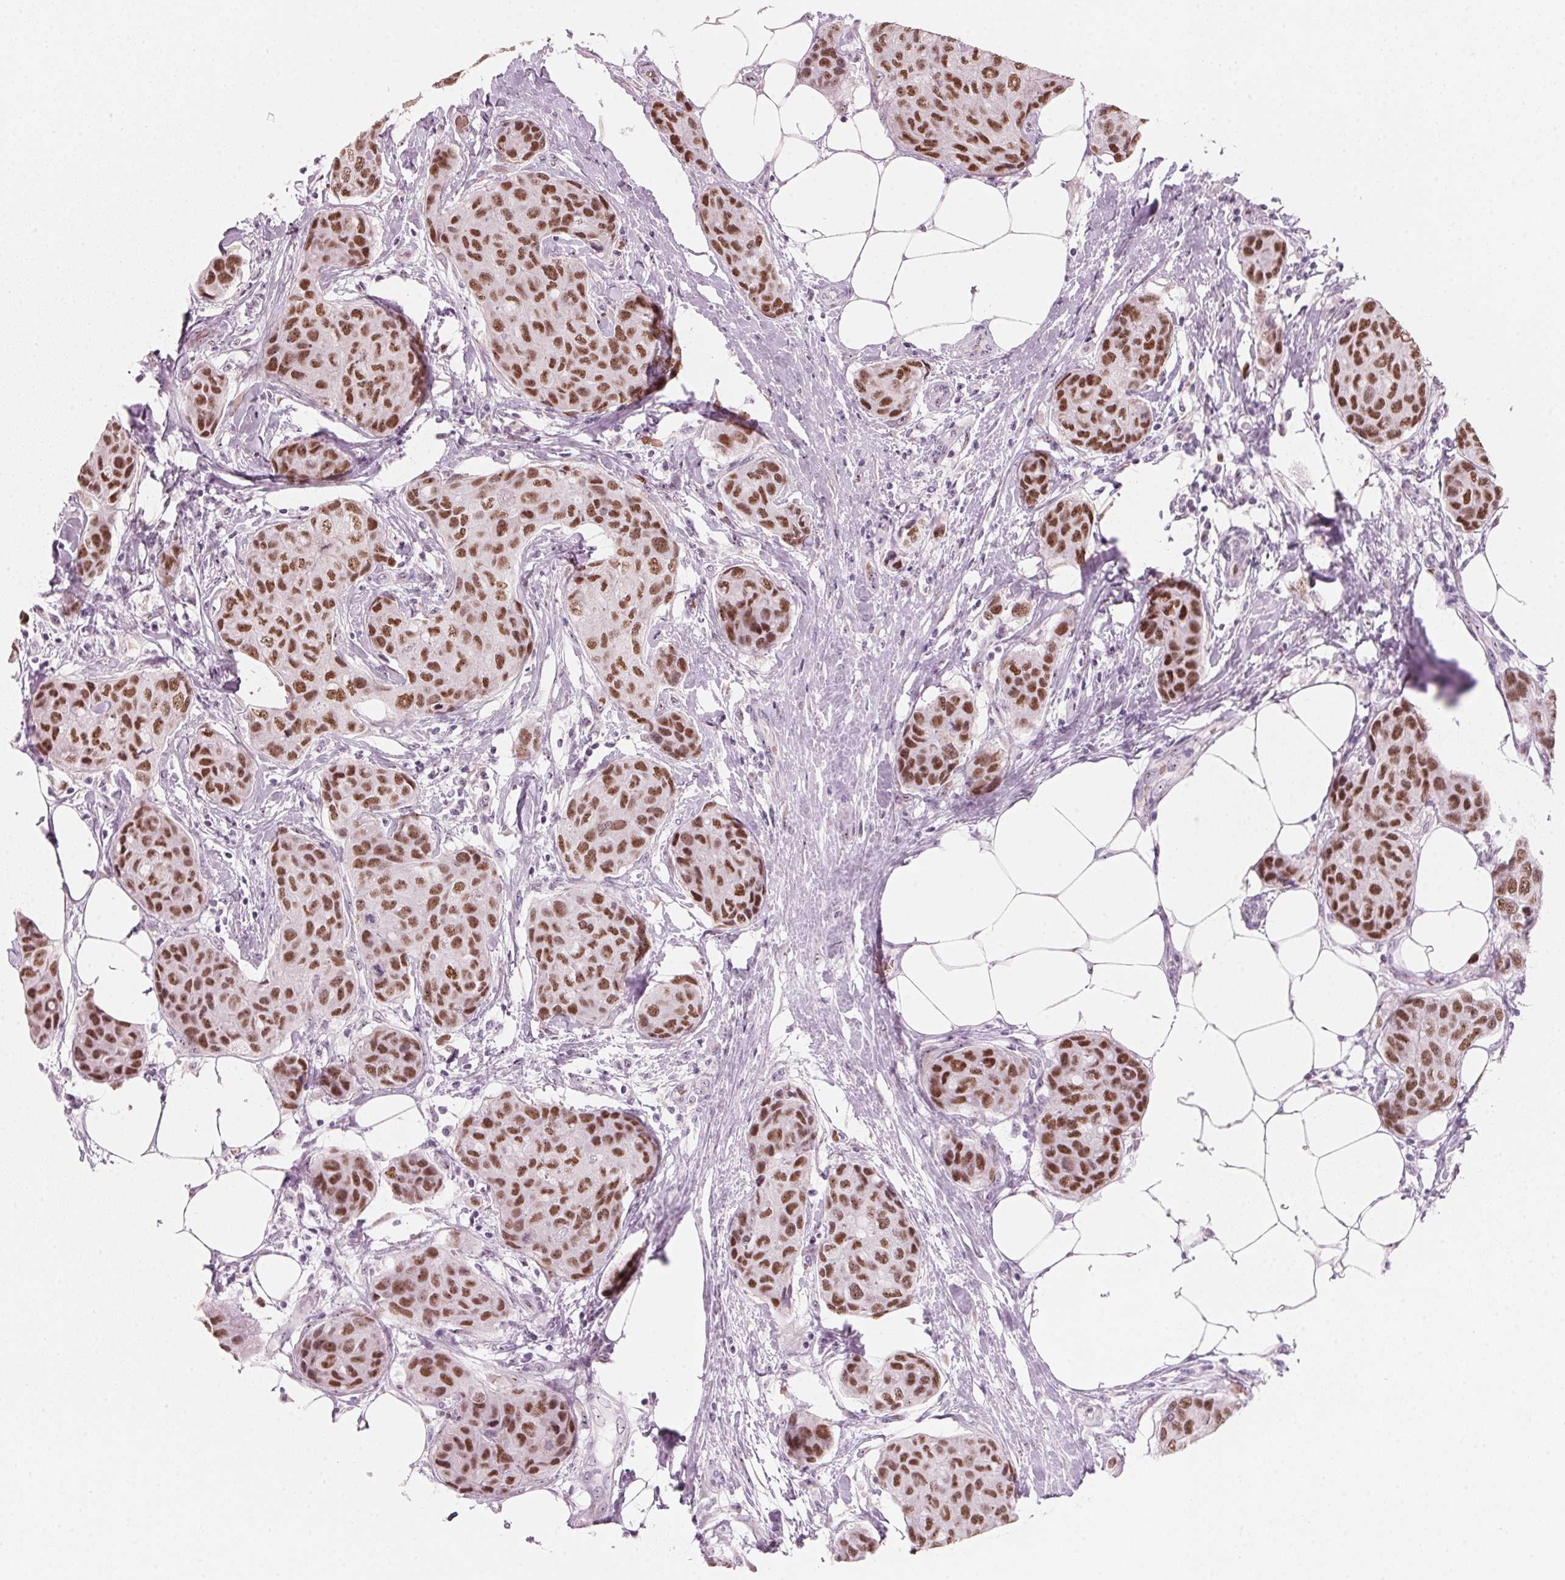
{"staining": {"intensity": "moderate", "quantity": ">75%", "location": "nuclear"}, "tissue": "breast cancer", "cell_type": "Tumor cells", "image_type": "cancer", "snomed": [{"axis": "morphology", "description": "Duct carcinoma"}, {"axis": "topography", "description": "Breast"}], "caption": "The image shows immunohistochemical staining of breast invasive ductal carcinoma. There is moderate nuclear staining is seen in approximately >75% of tumor cells.", "gene": "DNTTIP2", "patient": {"sex": "female", "age": 80}}